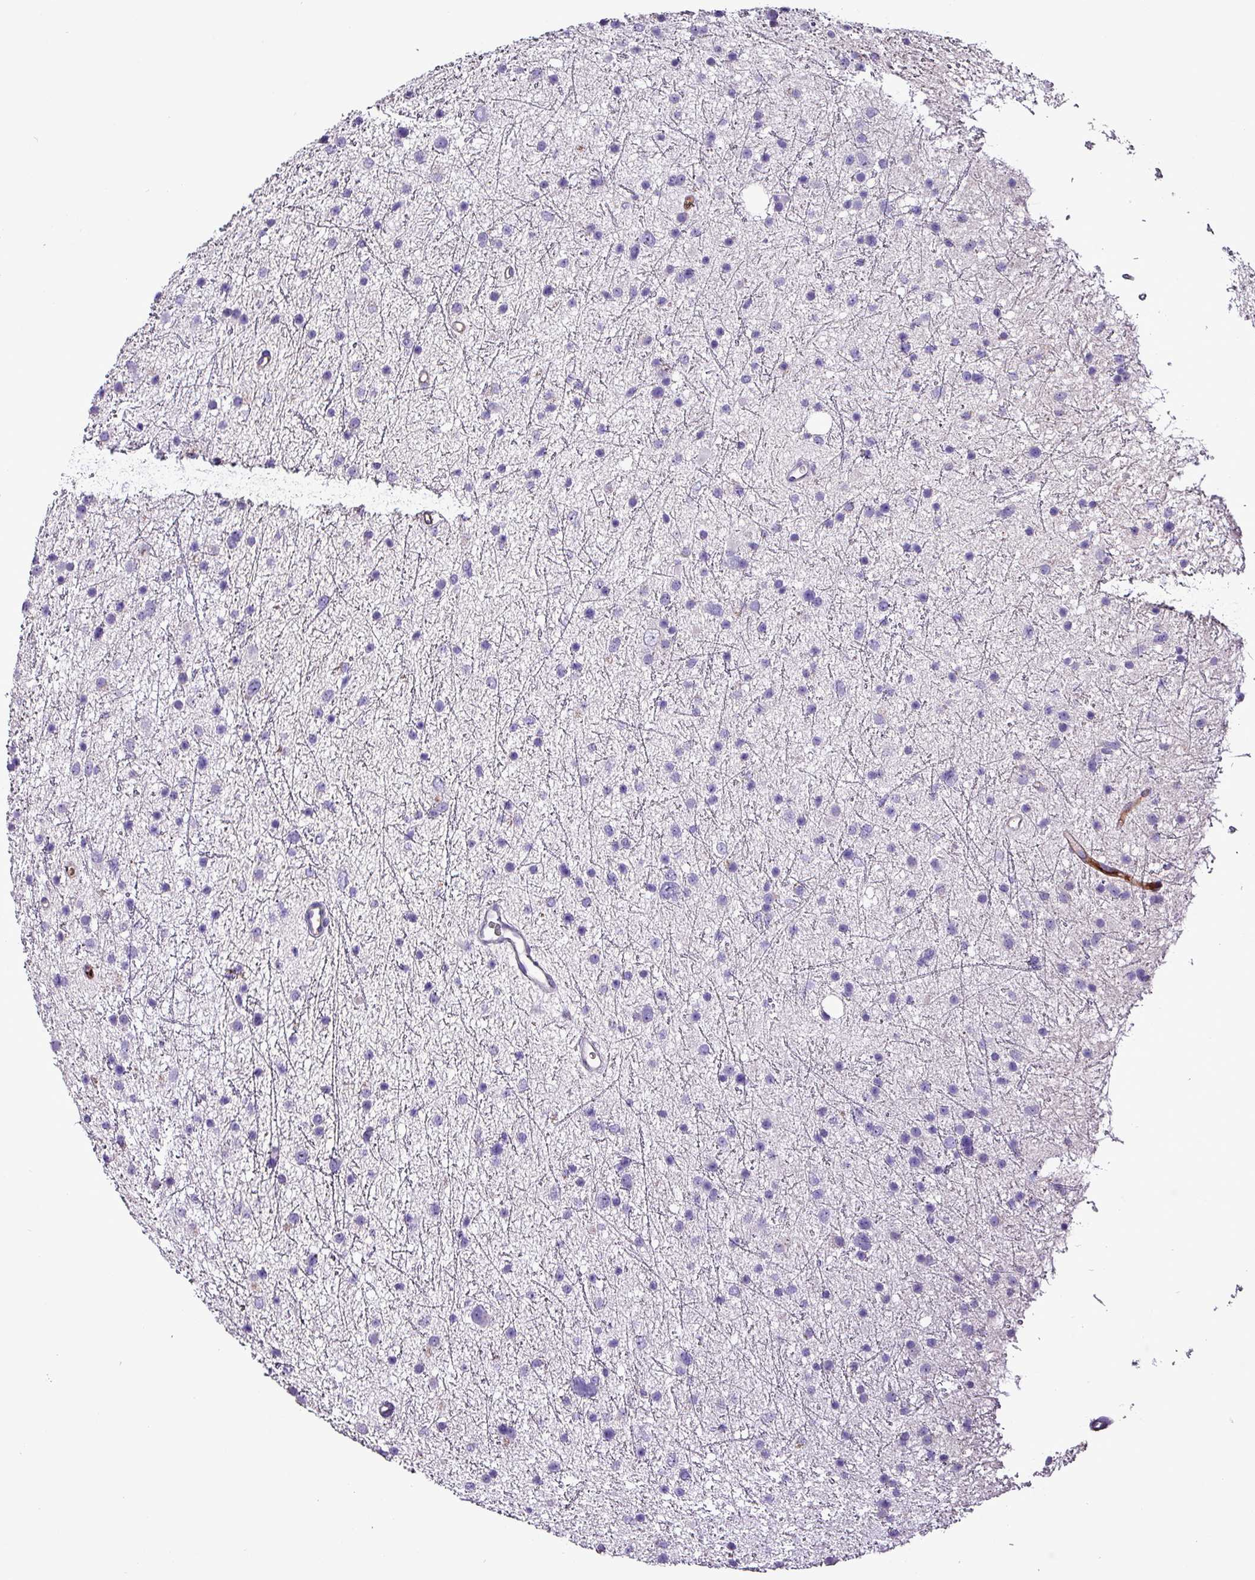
{"staining": {"intensity": "negative", "quantity": "none", "location": "none"}, "tissue": "glioma", "cell_type": "Tumor cells", "image_type": "cancer", "snomed": [{"axis": "morphology", "description": "Glioma, malignant, Low grade"}, {"axis": "topography", "description": "Cerebral cortex"}], "caption": "Tumor cells show no significant protein positivity in malignant low-grade glioma.", "gene": "HP", "patient": {"sex": "female", "age": 39}}